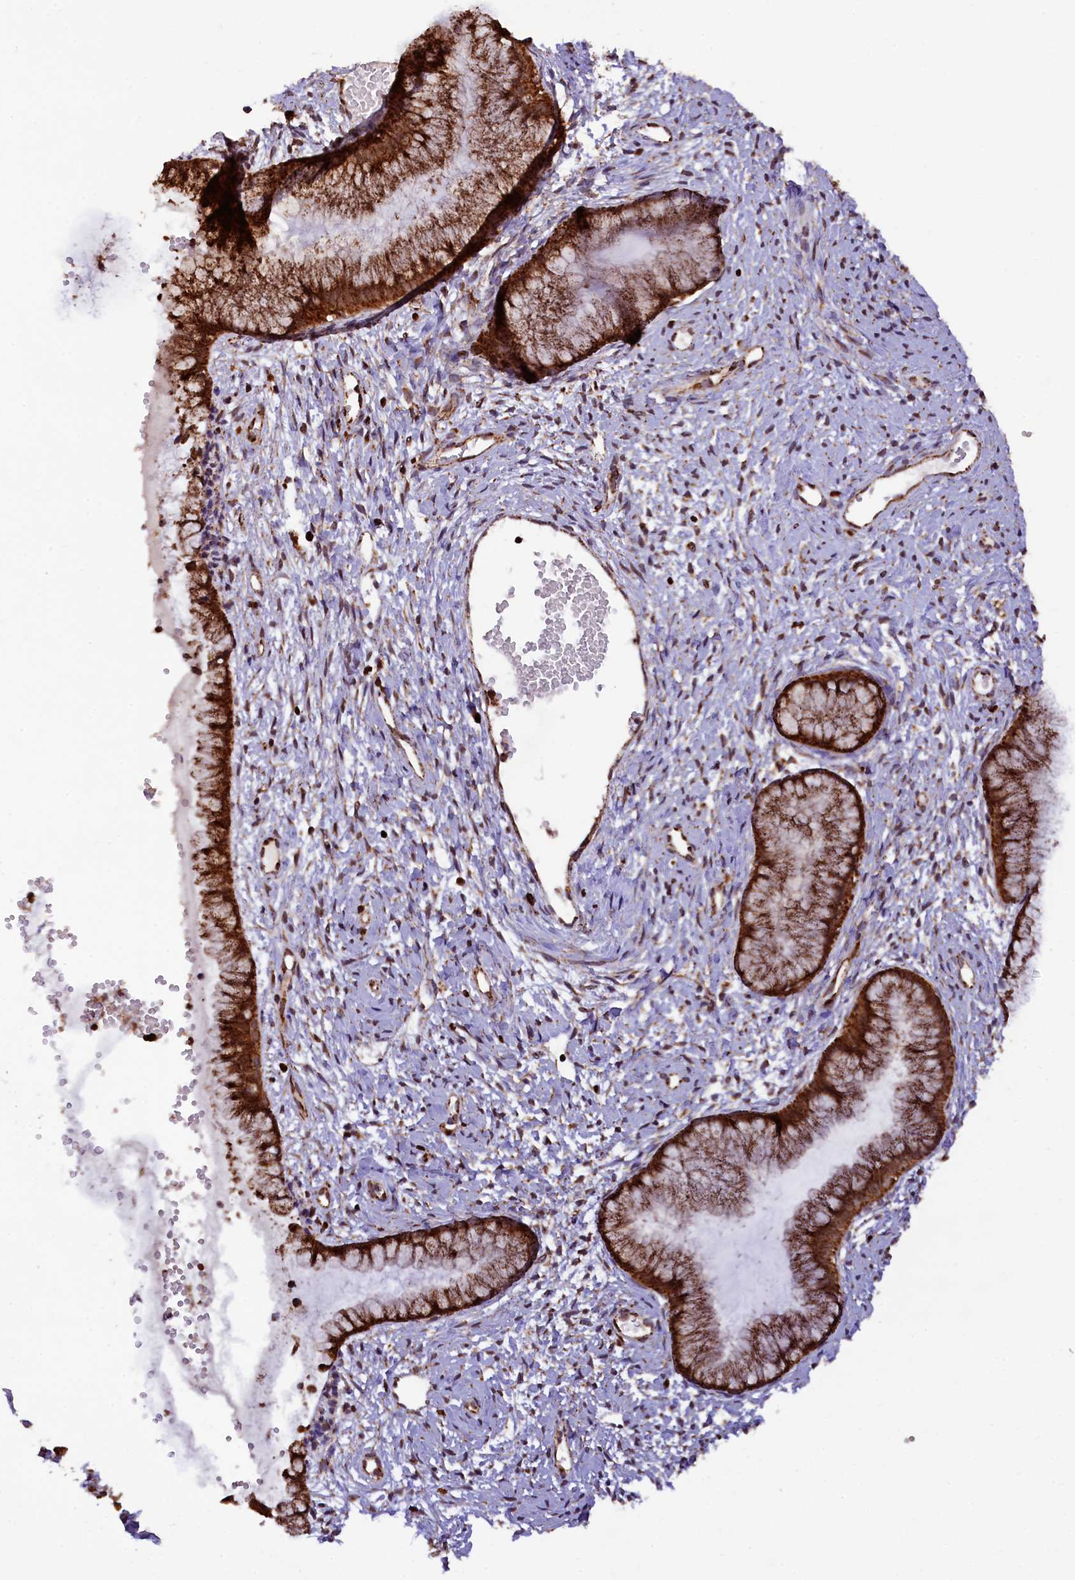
{"staining": {"intensity": "strong", "quantity": ">75%", "location": "cytoplasmic/membranous"}, "tissue": "cervix", "cell_type": "Glandular cells", "image_type": "normal", "snomed": [{"axis": "morphology", "description": "Normal tissue, NOS"}, {"axis": "topography", "description": "Cervix"}], "caption": "A photomicrograph showing strong cytoplasmic/membranous expression in approximately >75% of glandular cells in normal cervix, as visualized by brown immunohistochemical staining.", "gene": "KLC2", "patient": {"sex": "female", "age": 42}}